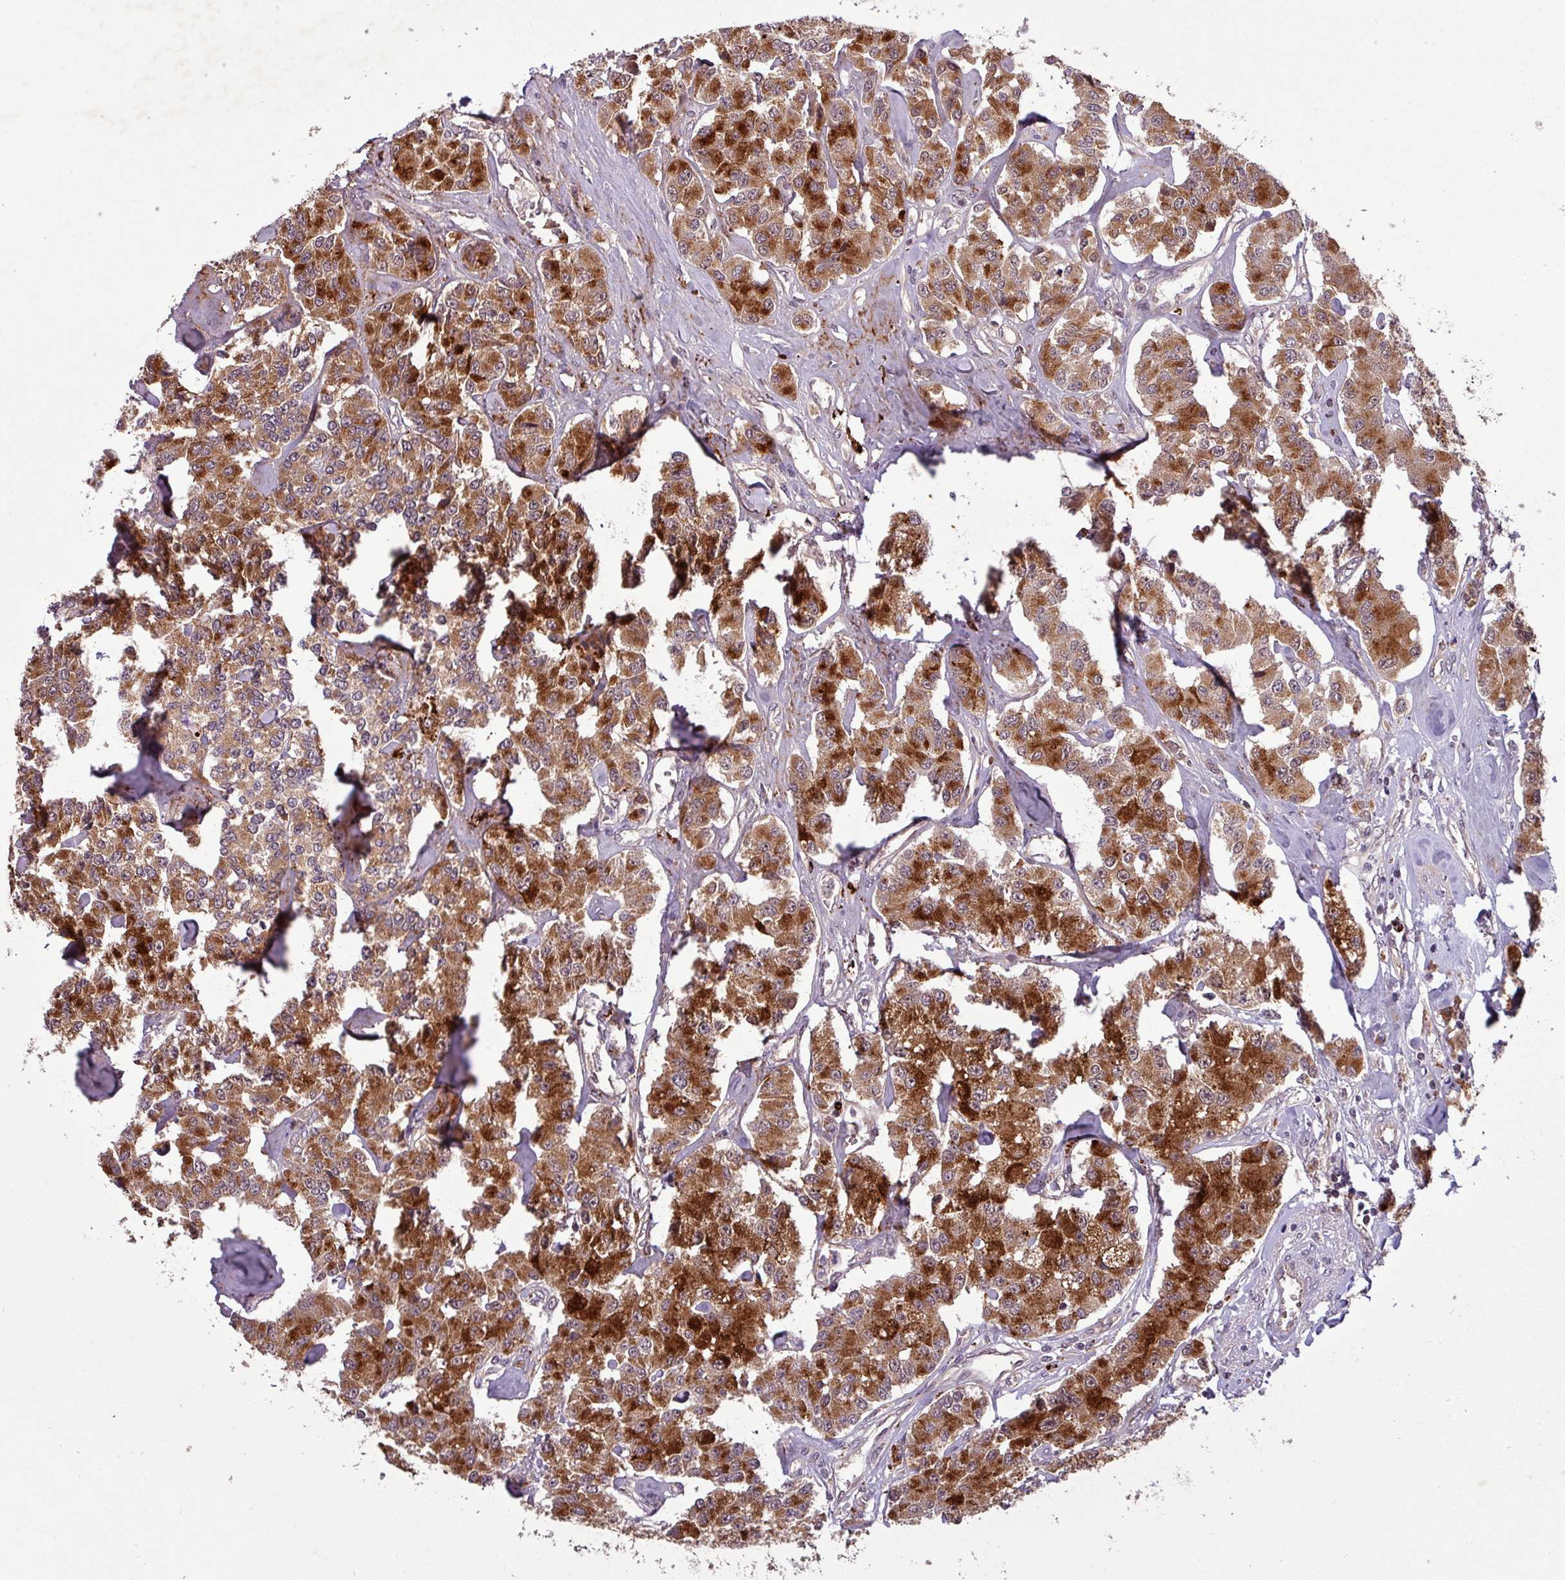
{"staining": {"intensity": "strong", "quantity": ">75%", "location": "cytoplasmic/membranous"}, "tissue": "carcinoid", "cell_type": "Tumor cells", "image_type": "cancer", "snomed": [{"axis": "morphology", "description": "Carcinoid, malignant, NOS"}, {"axis": "topography", "description": "Pancreas"}], "caption": "Immunohistochemistry image of neoplastic tissue: human malignant carcinoid stained using immunohistochemistry (IHC) demonstrates high levels of strong protein expression localized specifically in the cytoplasmic/membranous of tumor cells, appearing as a cytoplasmic/membranous brown color.", "gene": "PUS1", "patient": {"sex": "male", "age": 41}}